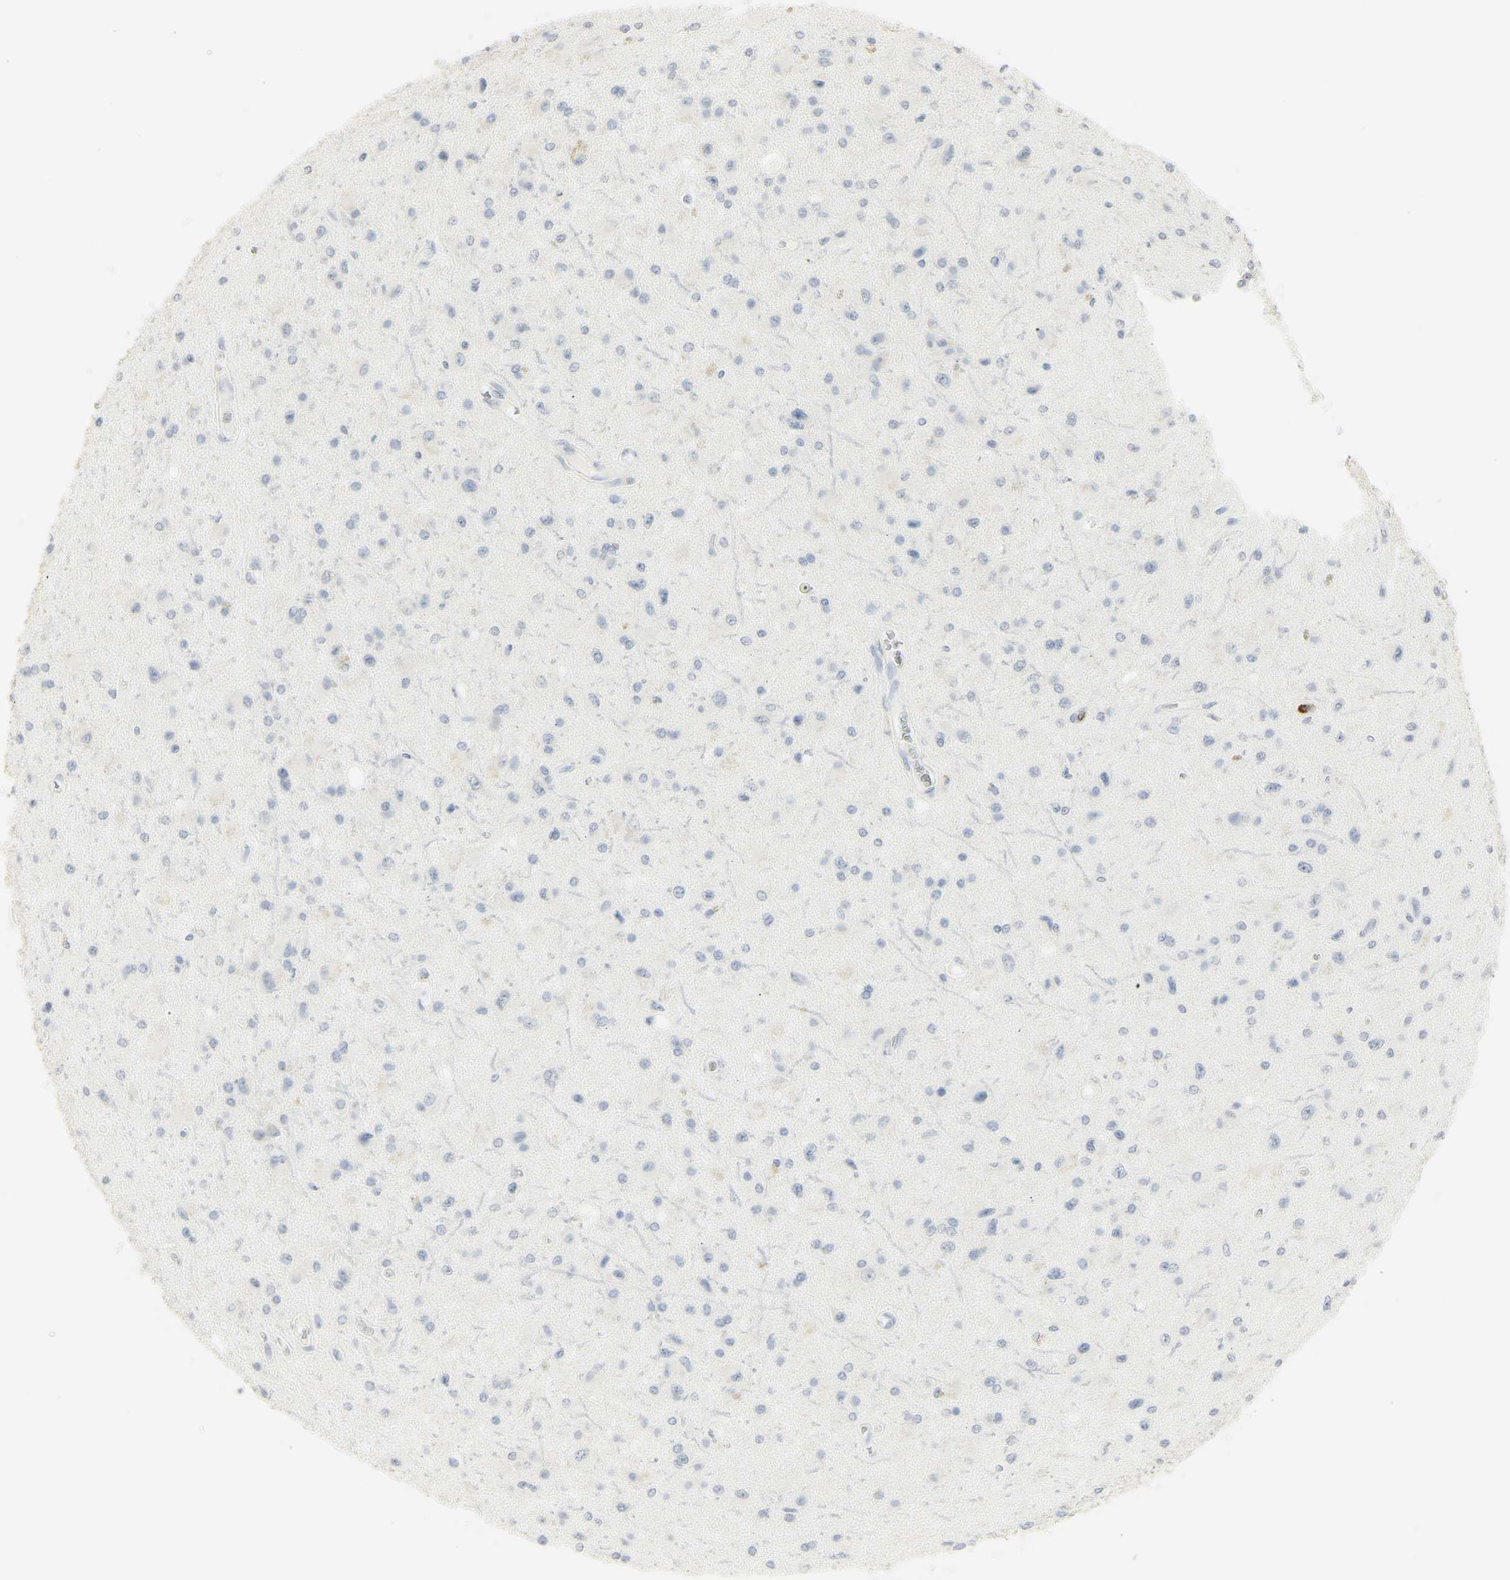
{"staining": {"intensity": "negative", "quantity": "none", "location": "none"}, "tissue": "glioma", "cell_type": "Tumor cells", "image_type": "cancer", "snomed": [{"axis": "morphology", "description": "Glioma, malignant, Low grade"}, {"axis": "topography", "description": "Brain"}], "caption": "High power microscopy micrograph of an IHC micrograph of malignant low-grade glioma, revealing no significant staining in tumor cells.", "gene": "MPO", "patient": {"sex": "male", "age": 58}}